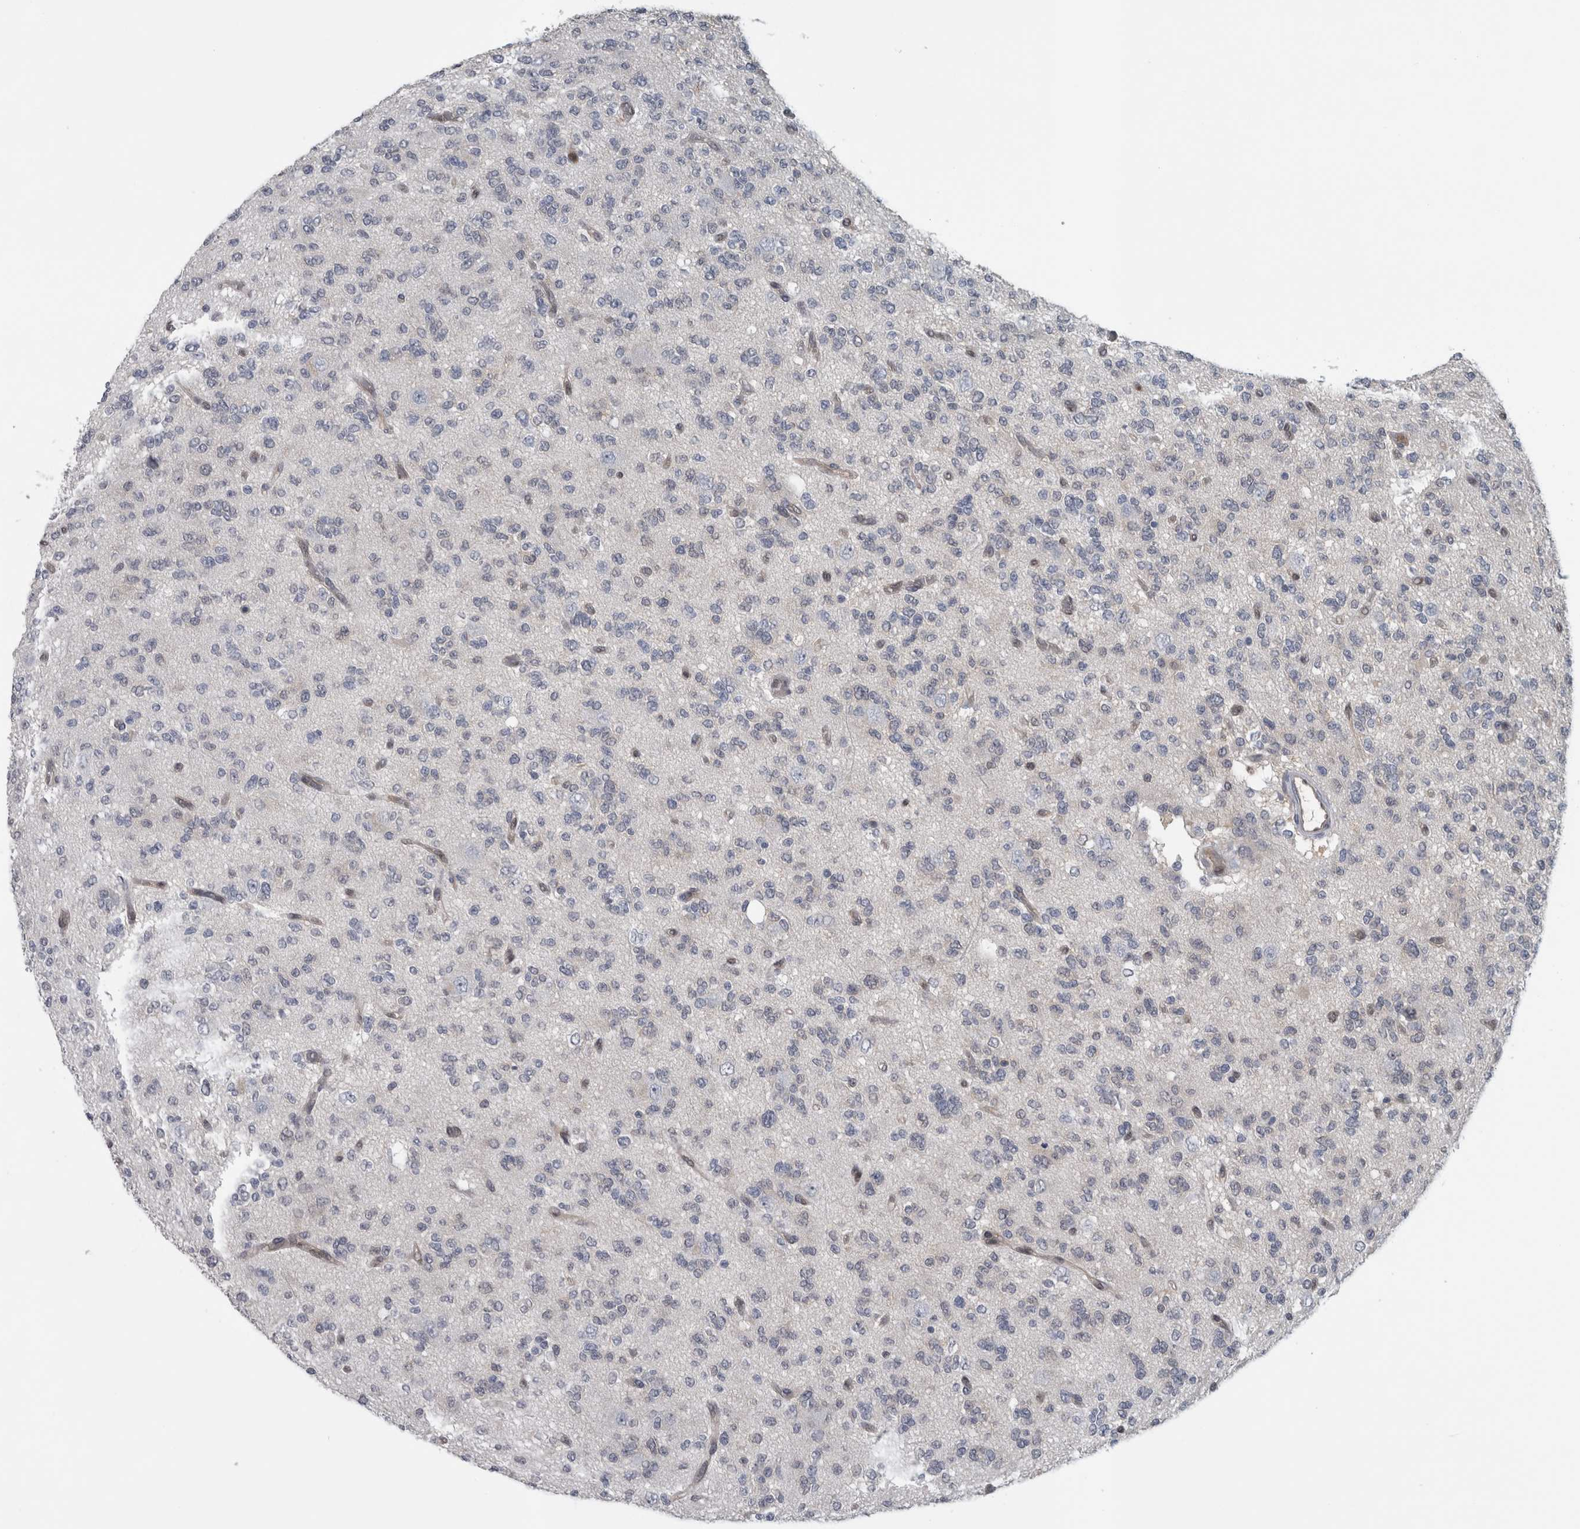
{"staining": {"intensity": "moderate", "quantity": "<25%", "location": "nuclear"}, "tissue": "glioma", "cell_type": "Tumor cells", "image_type": "cancer", "snomed": [{"axis": "morphology", "description": "Glioma, malignant, Low grade"}, {"axis": "topography", "description": "Brain"}], "caption": "Glioma tissue displays moderate nuclear staining in approximately <25% of tumor cells The staining is performed using DAB brown chromogen to label protein expression. The nuclei are counter-stained blue using hematoxylin.", "gene": "NAPRT", "patient": {"sex": "male", "age": 38}}